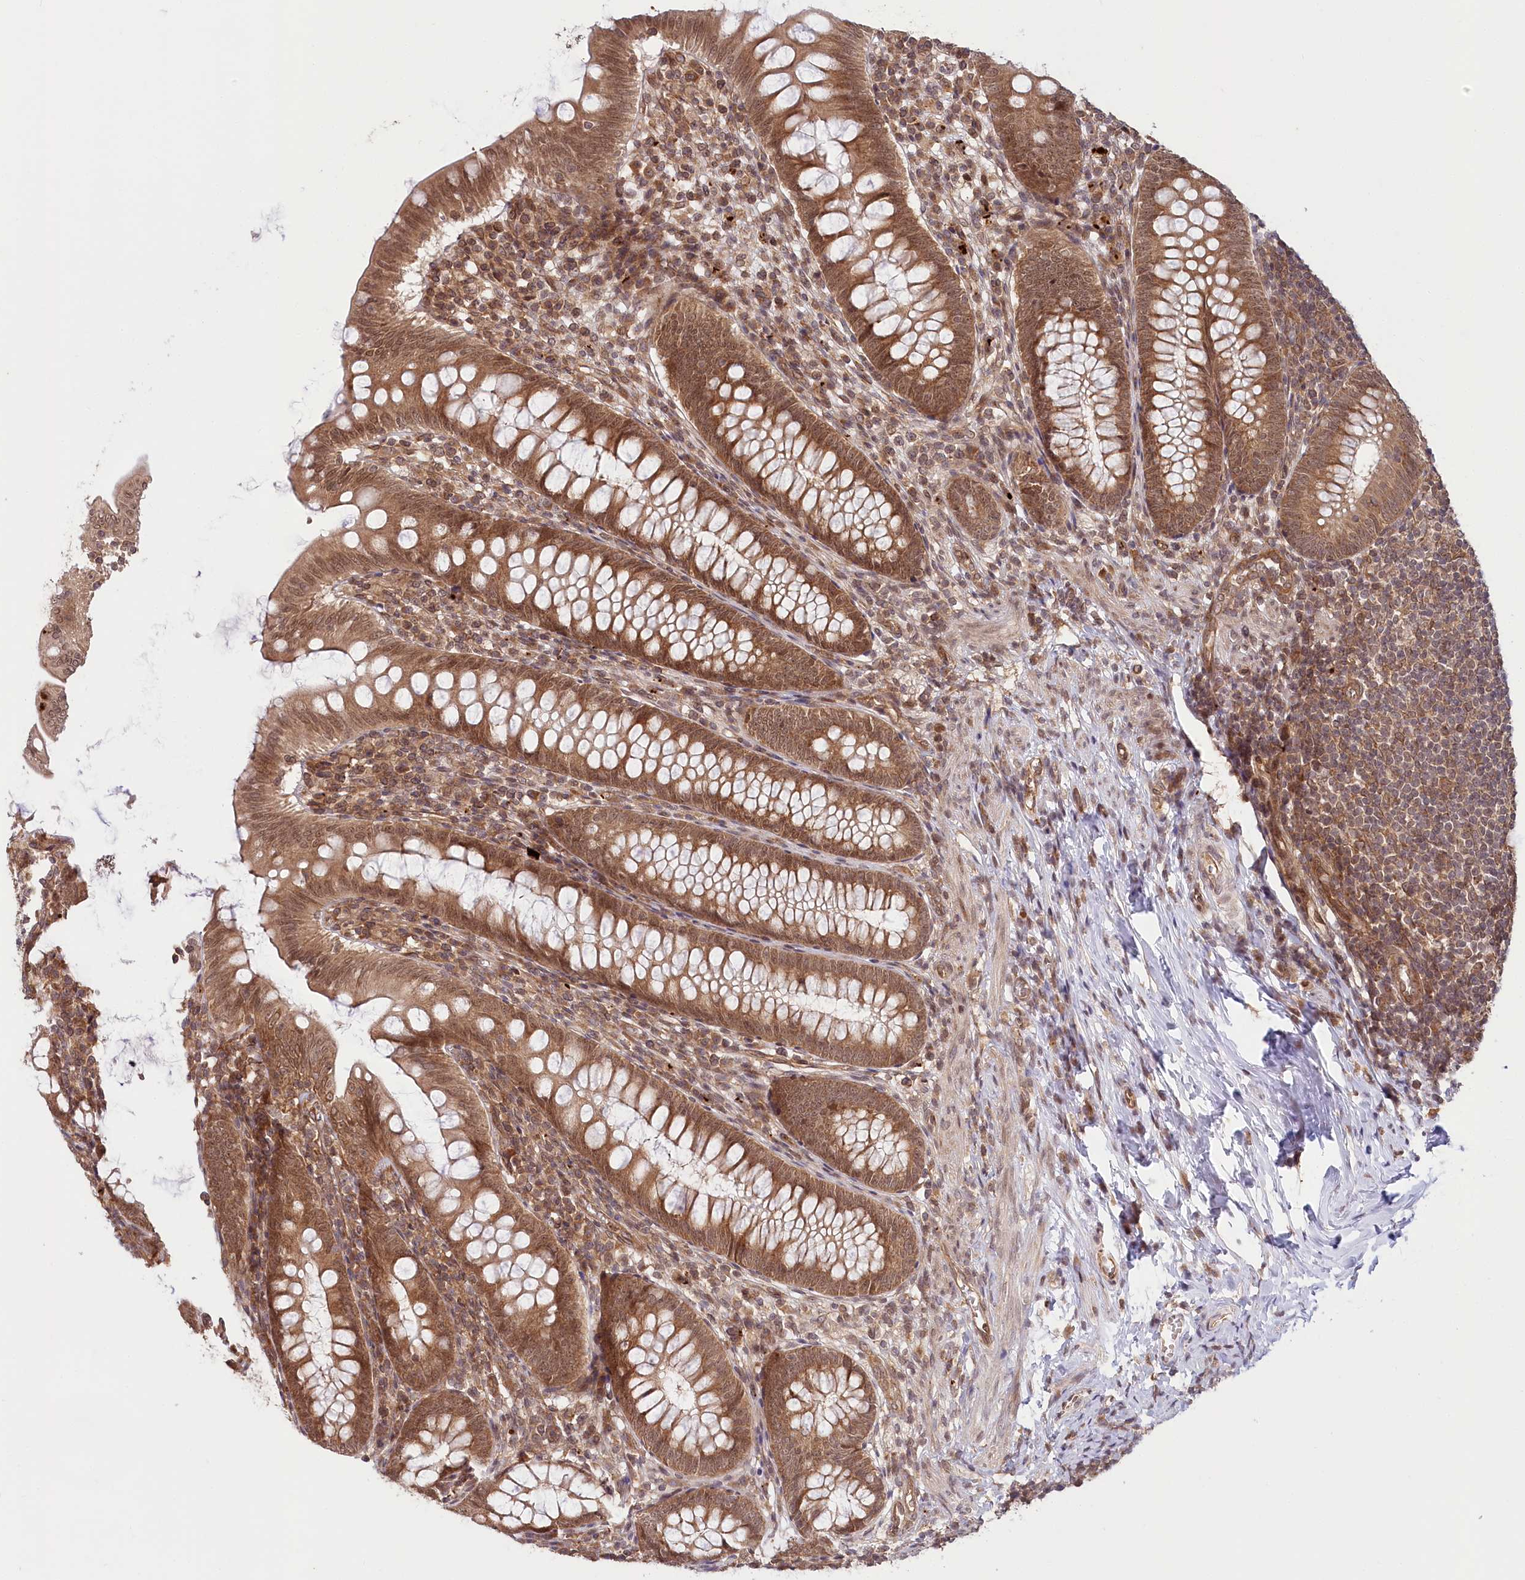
{"staining": {"intensity": "strong", "quantity": ">75%", "location": "cytoplasmic/membranous,nuclear"}, "tissue": "appendix", "cell_type": "Glandular cells", "image_type": "normal", "snomed": [{"axis": "morphology", "description": "Normal tissue, NOS"}, {"axis": "topography", "description": "Appendix"}], "caption": "Immunohistochemistry (IHC) (DAB) staining of unremarkable human appendix shows strong cytoplasmic/membranous,nuclear protein expression in approximately >75% of glandular cells. The staining was performed using DAB (3,3'-diaminobenzidine) to visualize the protein expression in brown, while the nuclei were stained in blue with hematoxylin (Magnification: 20x).", "gene": "CEP70", "patient": {"sex": "male", "age": 14}}